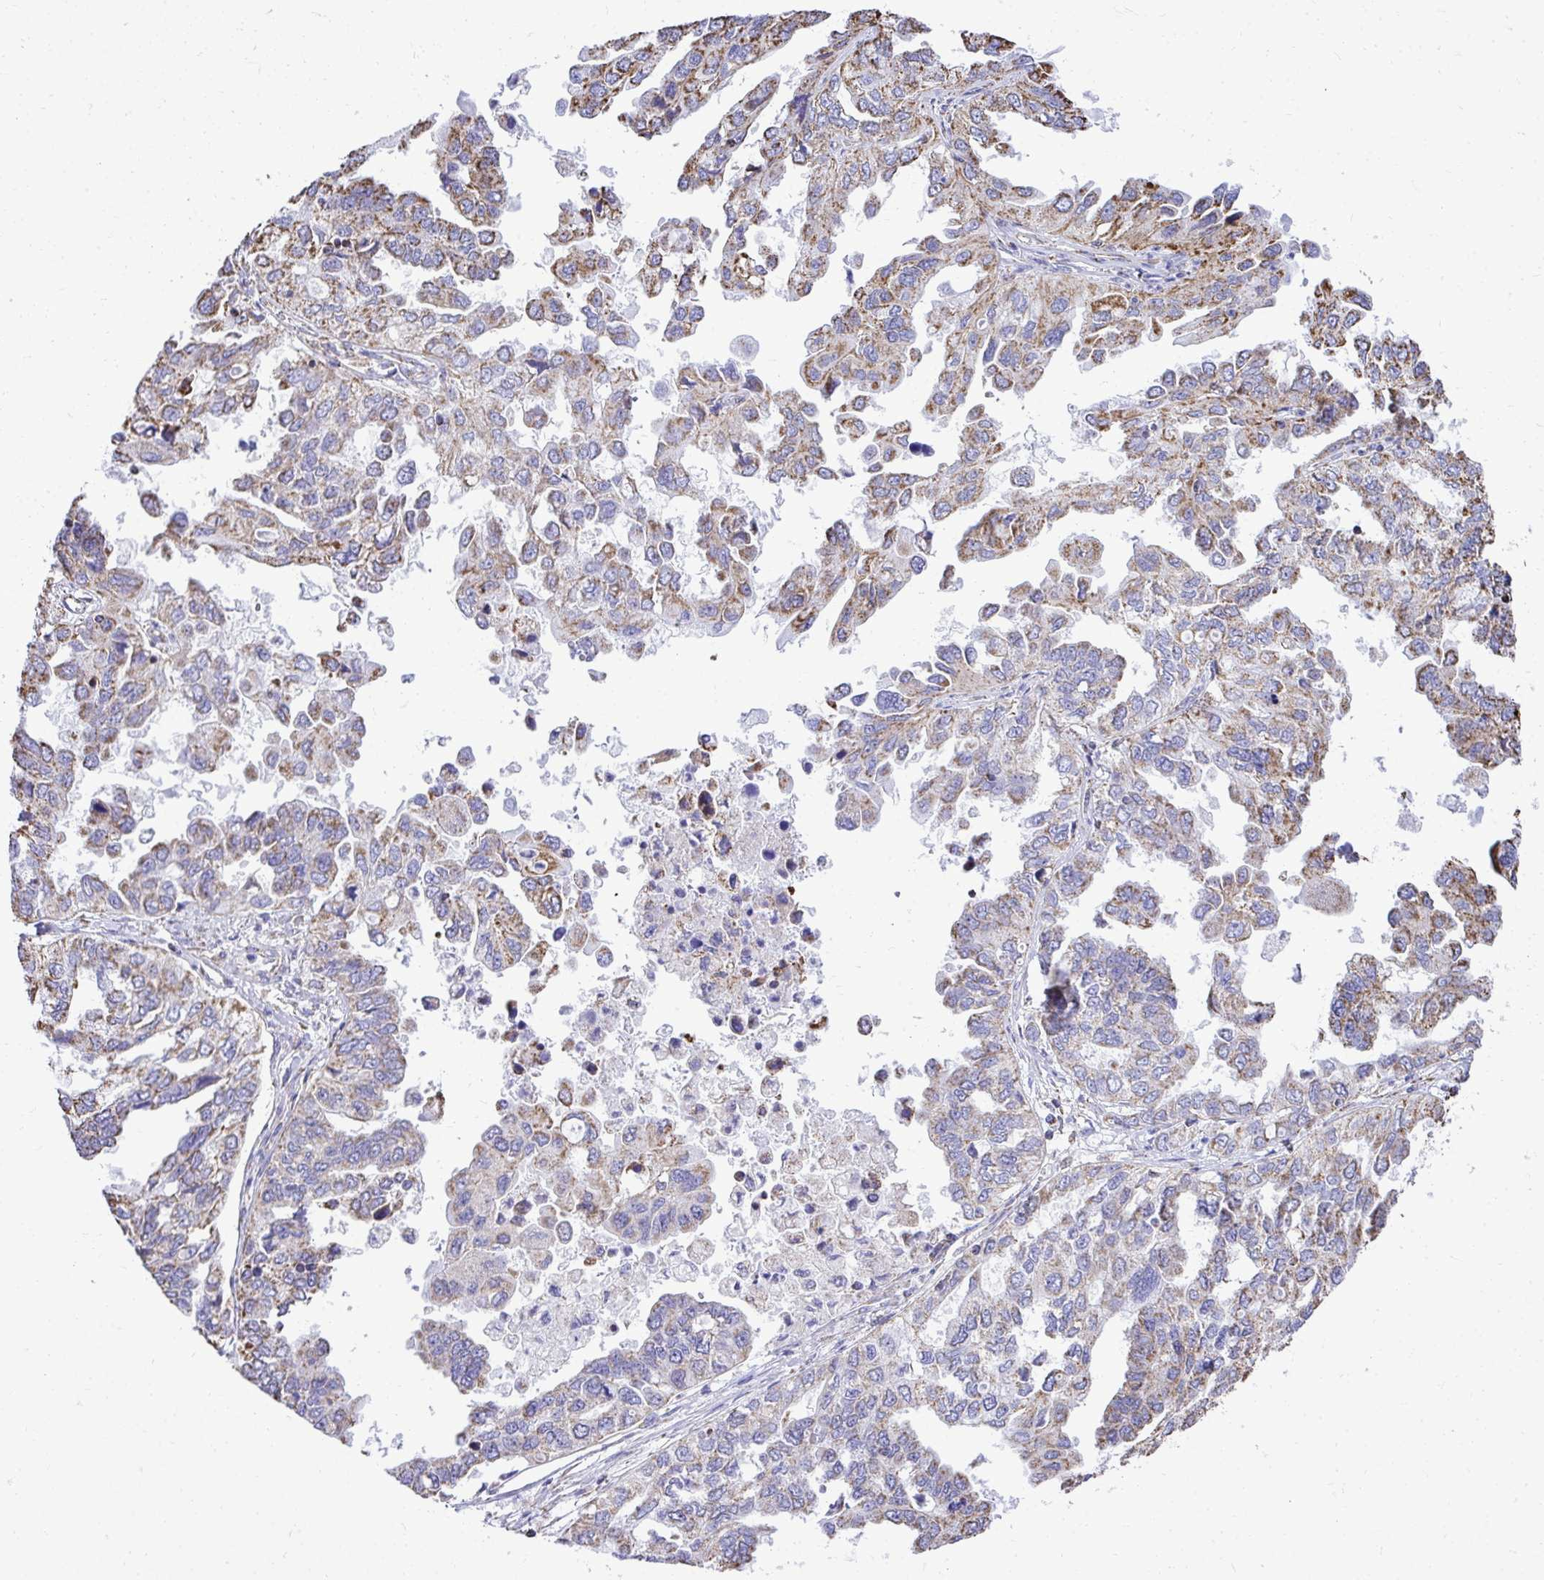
{"staining": {"intensity": "moderate", "quantity": "25%-75%", "location": "cytoplasmic/membranous"}, "tissue": "ovarian cancer", "cell_type": "Tumor cells", "image_type": "cancer", "snomed": [{"axis": "morphology", "description": "Cystadenocarcinoma, serous, NOS"}, {"axis": "topography", "description": "Ovary"}], "caption": "An image of ovarian cancer stained for a protein exhibits moderate cytoplasmic/membranous brown staining in tumor cells. (brown staining indicates protein expression, while blue staining denotes nuclei).", "gene": "MPZL2", "patient": {"sex": "female", "age": 53}}